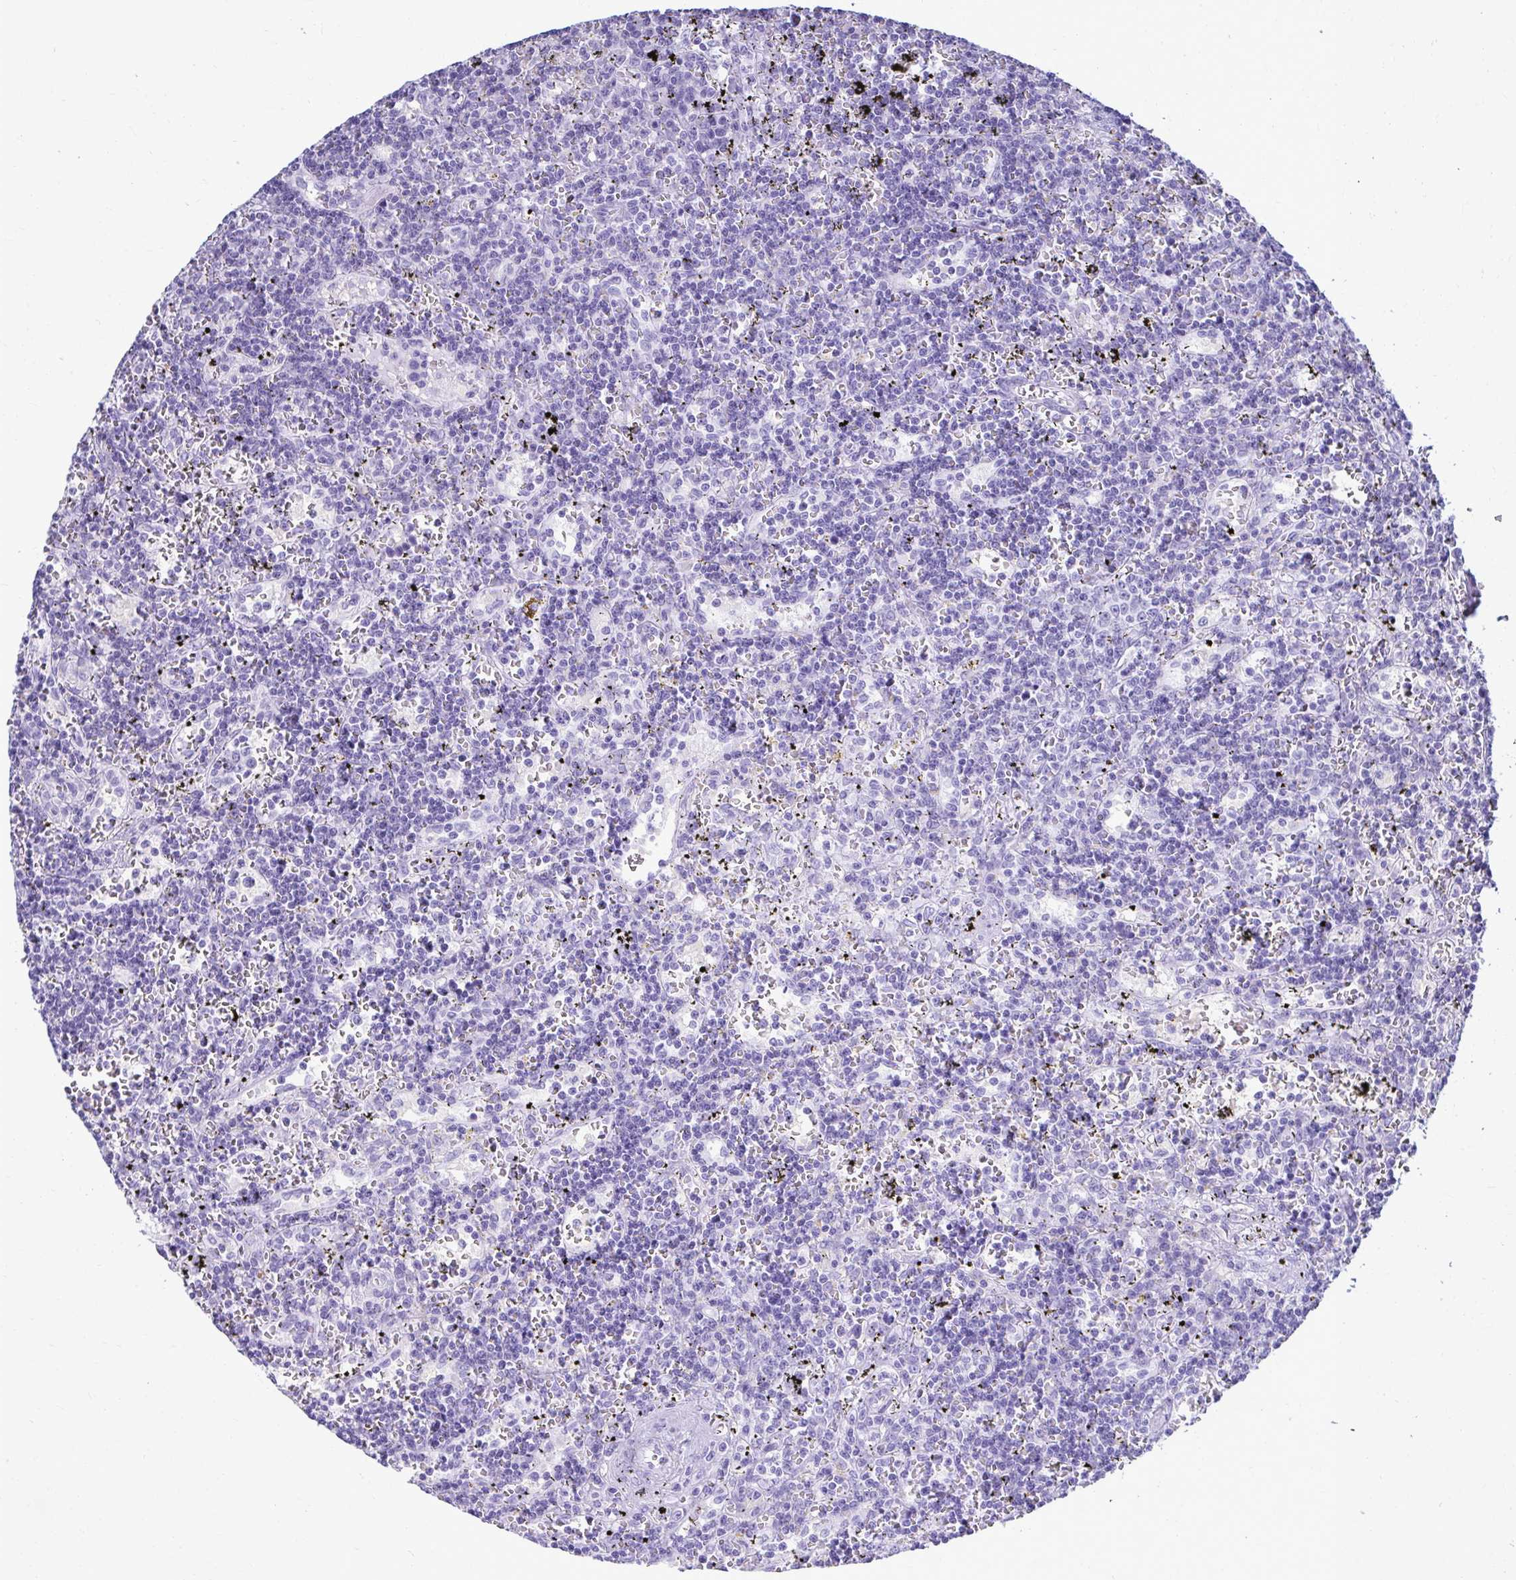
{"staining": {"intensity": "negative", "quantity": "none", "location": "none"}, "tissue": "lymphoma", "cell_type": "Tumor cells", "image_type": "cancer", "snomed": [{"axis": "morphology", "description": "Malignant lymphoma, non-Hodgkin's type, Low grade"}, {"axis": "topography", "description": "Spleen"}], "caption": "A high-resolution micrograph shows immunohistochemistry (IHC) staining of low-grade malignant lymphoma, non-Hodgkin's type, which reveals no significant expression in tumor cells.", "gene": "ATP4B", "patient": {"sex": "male", "age": 60}}